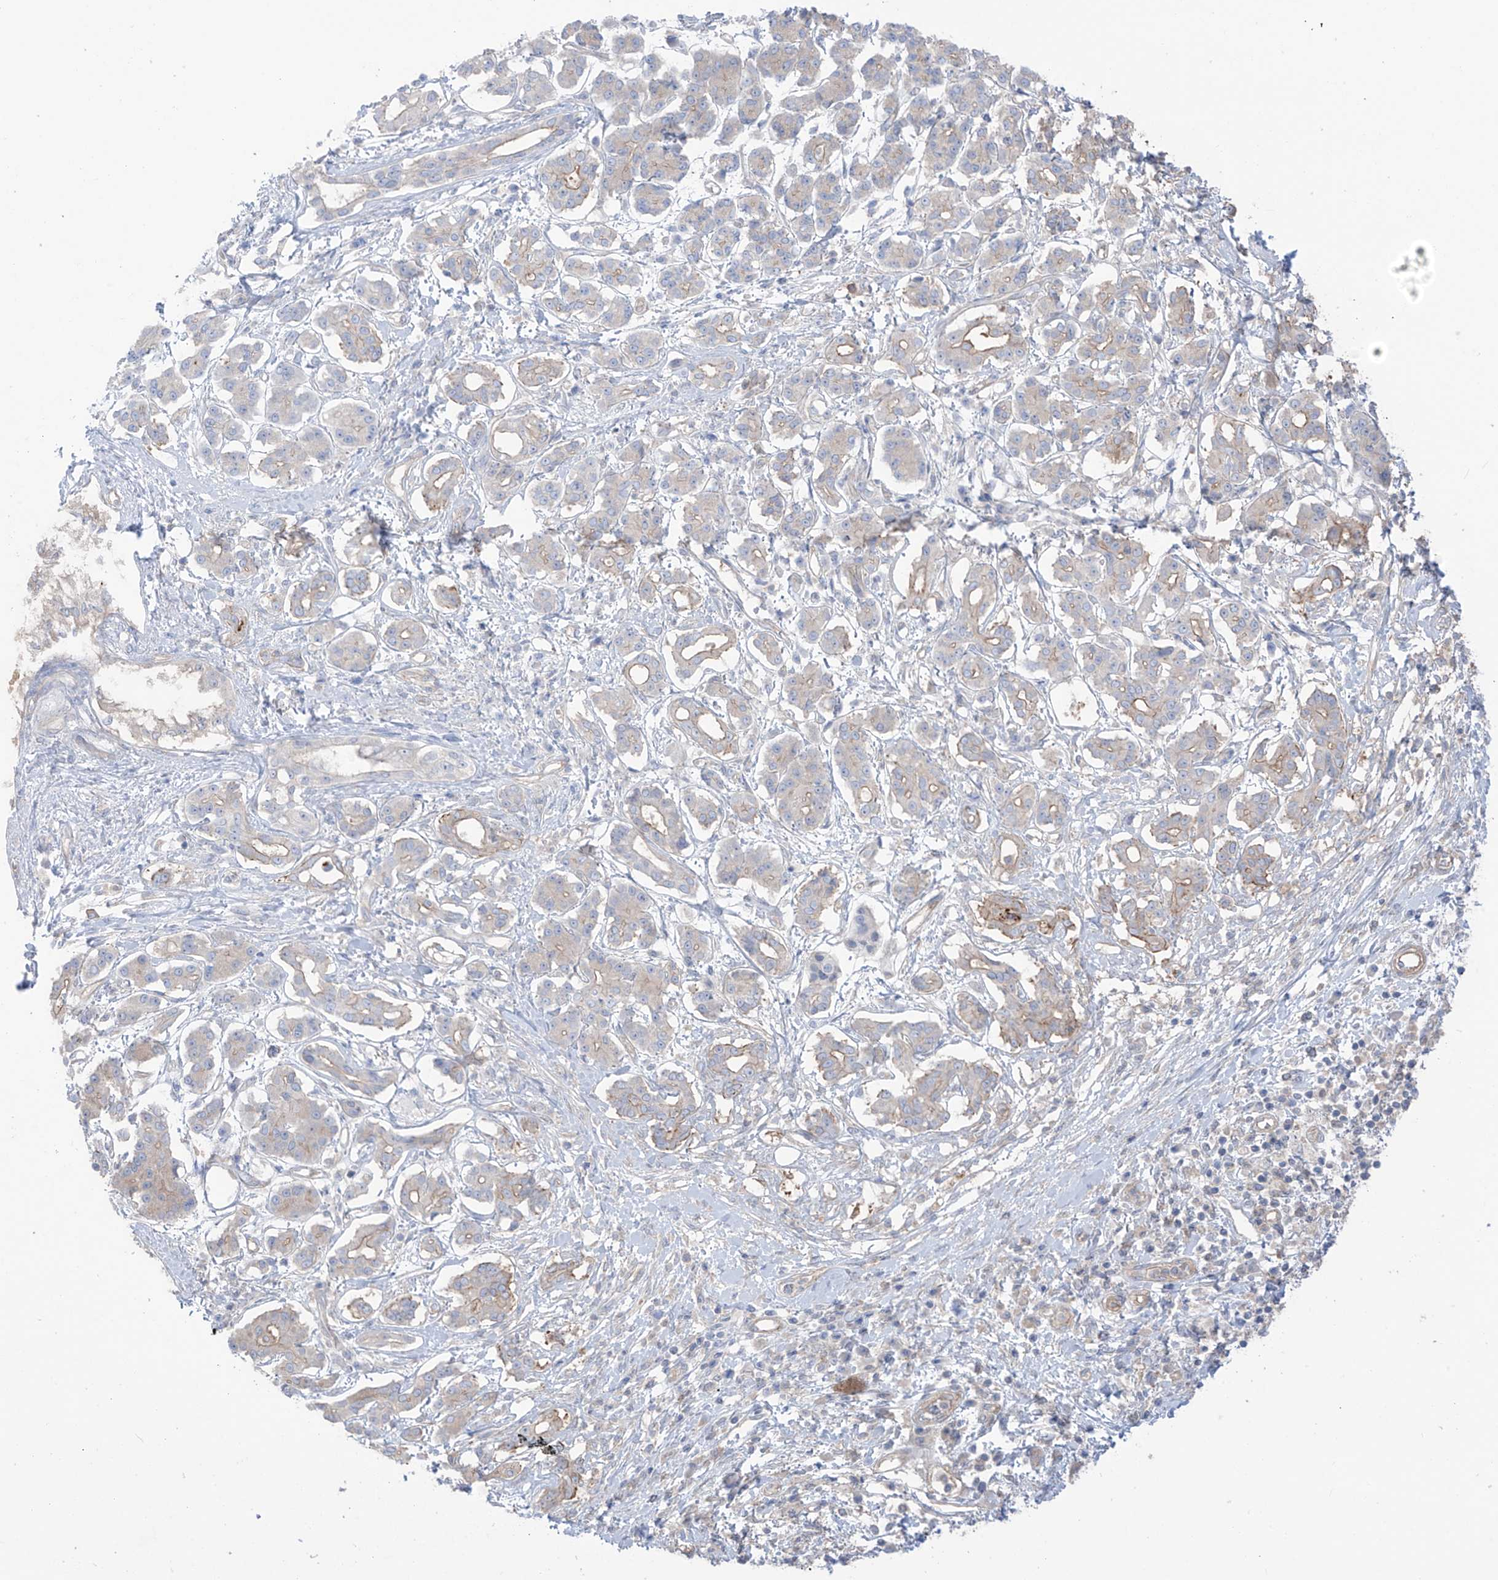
{"staining": {"intensity": "weak", "quantity": "<25%", "location": "cytoplasmic/membranous"}, "tissue": "pancreatic cancer", "cell_type": "Tumor cells", "image_type": "cancer", "snomed": [{"axis": "morphology", "description": "Adenocarcinoma, NOS"}, {"axis": "topography", "description": "Pancreas"}], "caption": "Immunohistochemistry image of pancreatic cancer (adenocarcinoma) stained for a protein (brown), which exhibits no positivity in tumor cells. (DAB immunohistochemistry (IHC), high magnification).", "gene": "TRMU", "patient": {"sex": "female", "age": 56}}